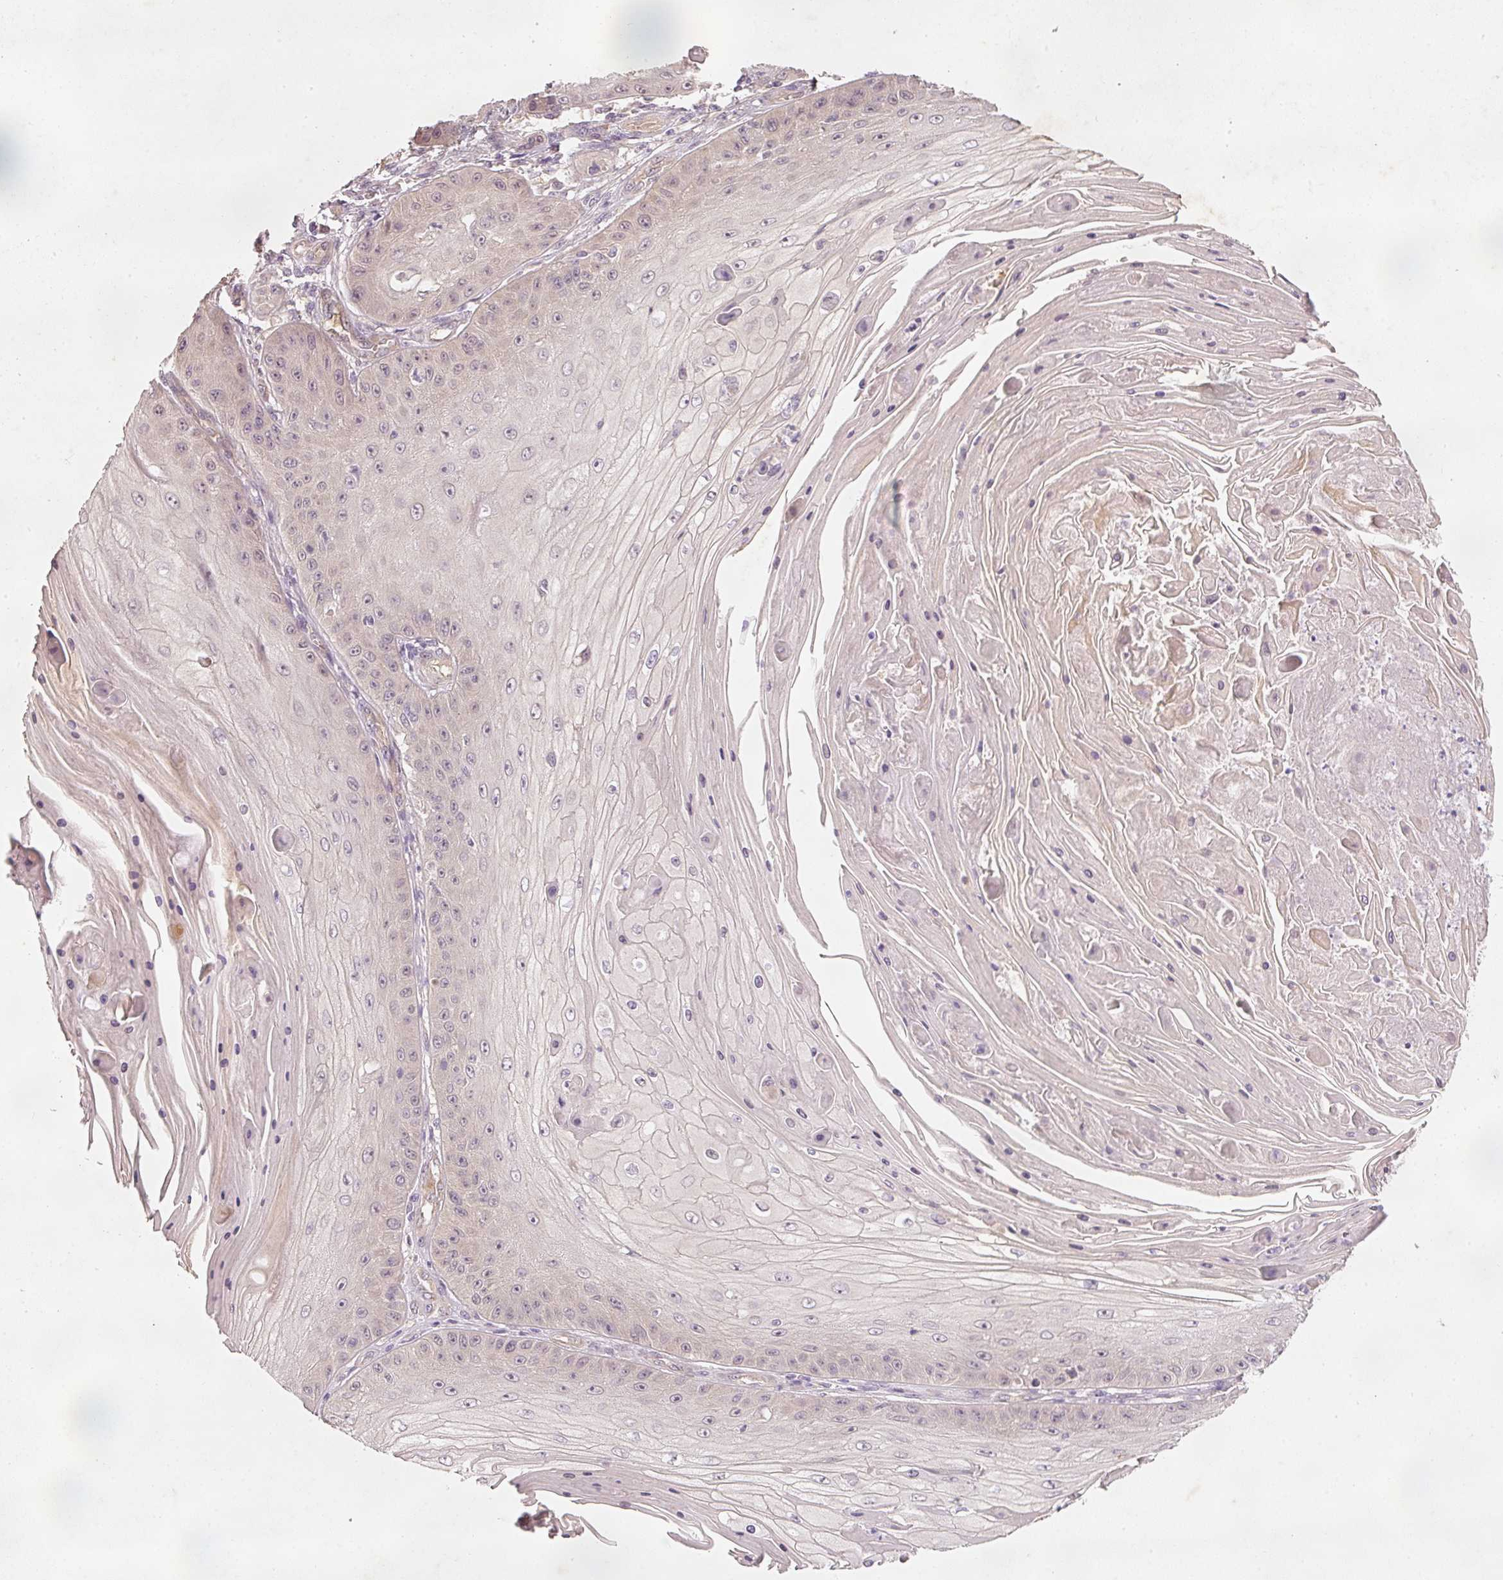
{"staining": {"intensity": "negative", "quantity": "none", "location": "none"}, "tissue": "skin cancer", "cell_type": "Tumor cells", "image_type": "cancer", "snomed": [{"axis": "morphology", "description": "Squamous cell carcinoma, NOS"}, {"axis": "topography", "description": "Skin"}], "caption": "Immunohistochemistry (IHC) micrograph of neoplastic tissue: squamous cell carcinoma (skin) stained with DAB displays no significant protein staining in tumor cells.", "gene": "RGL2", "patient": {"sex": "male", "age": 70}}